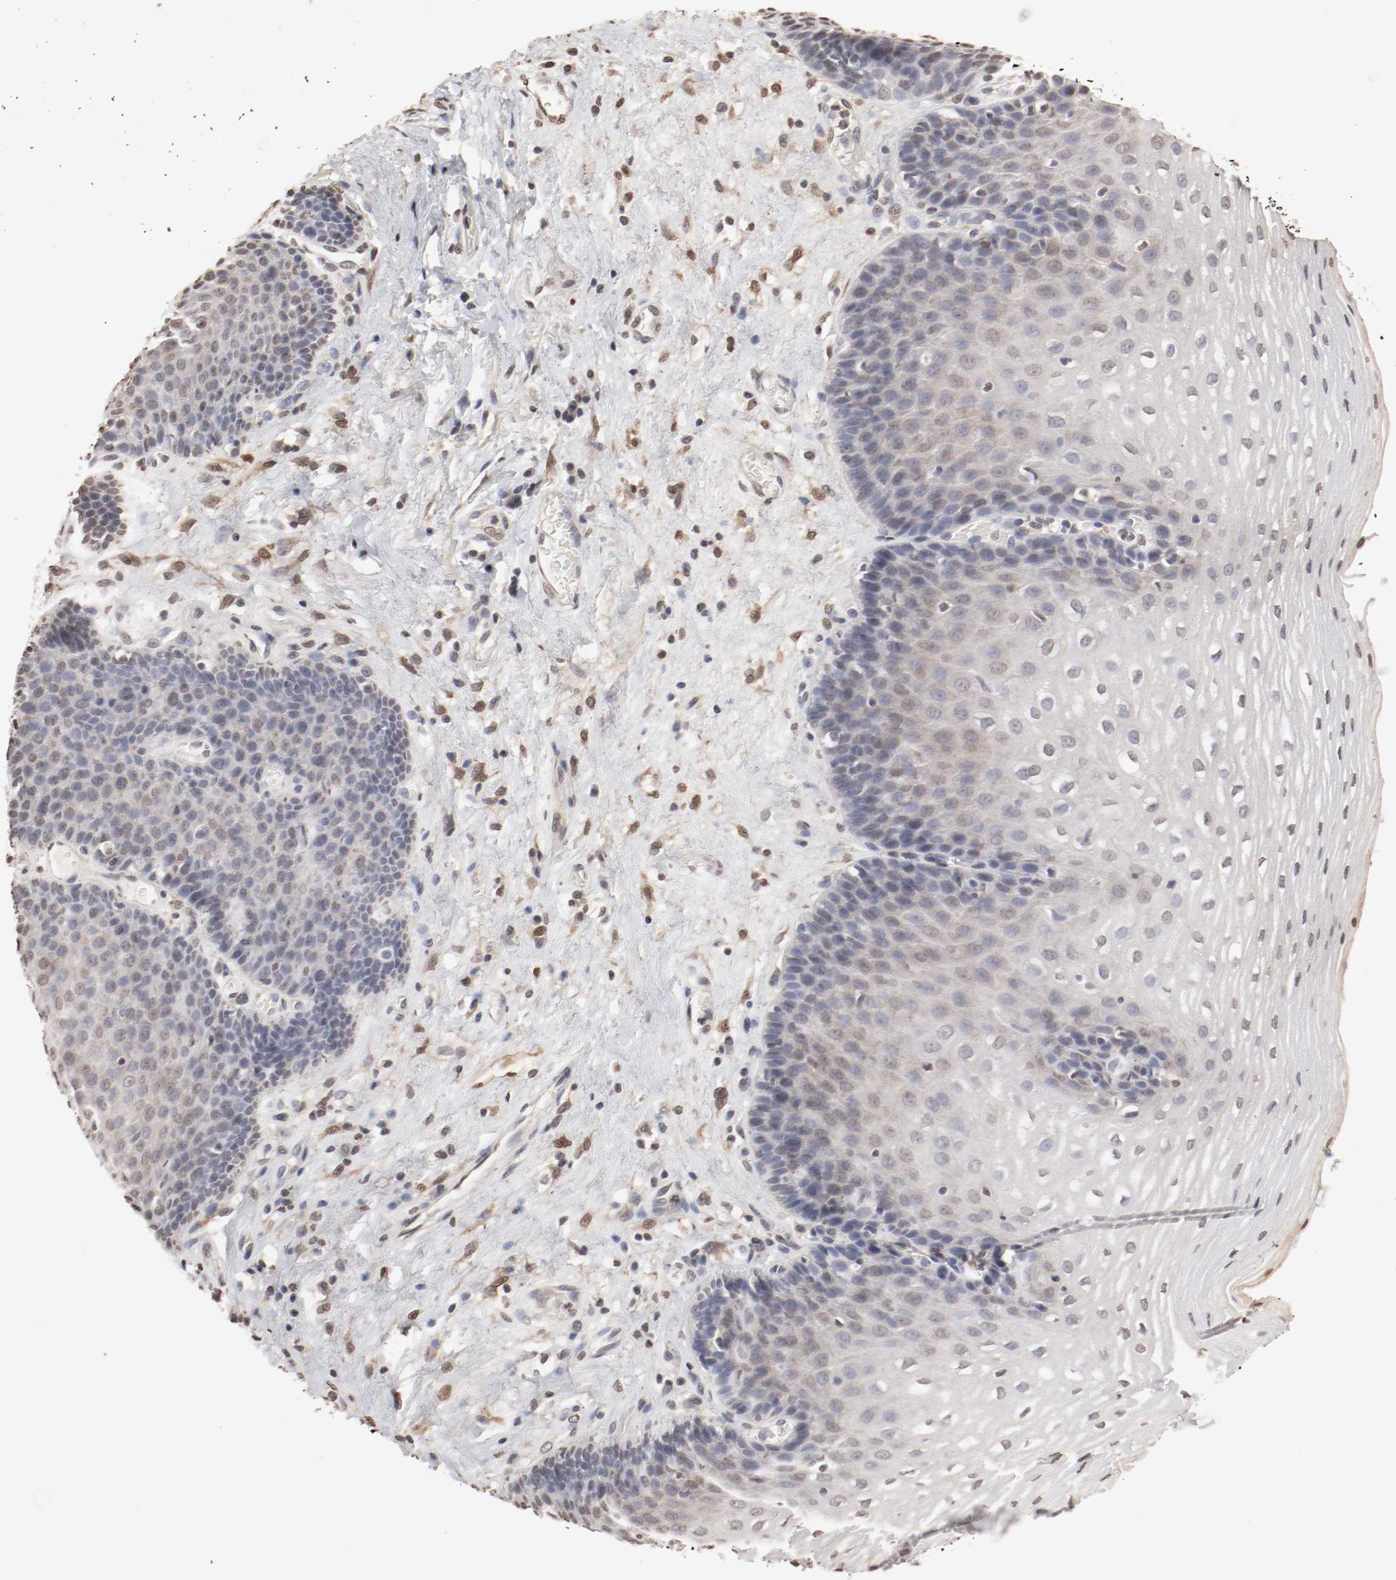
{"staining": {"intensity": "weak", "quantity": "<25%", "location": "cytoplasmic/membranous,nuclear"}, "tissue": "esophagus", "cell_type": "Squamous epithelial cells", "image_type": "normal", "snomed": [{"axis": "morphology", "description": "Normal tissue, NOS"}, {"axis": "topography", "description": "Esophagus"}], "caption": "The IHC micrograph has no significant expression in squamous epithelial cells of esophagus. (Brightfield microscopy of DAB (3,3'-diaminobenzidine) immunohistochemistry (IHC) at high magnification).", "gene": "WASL", "patient": {"sex": "male", "age": 48}}